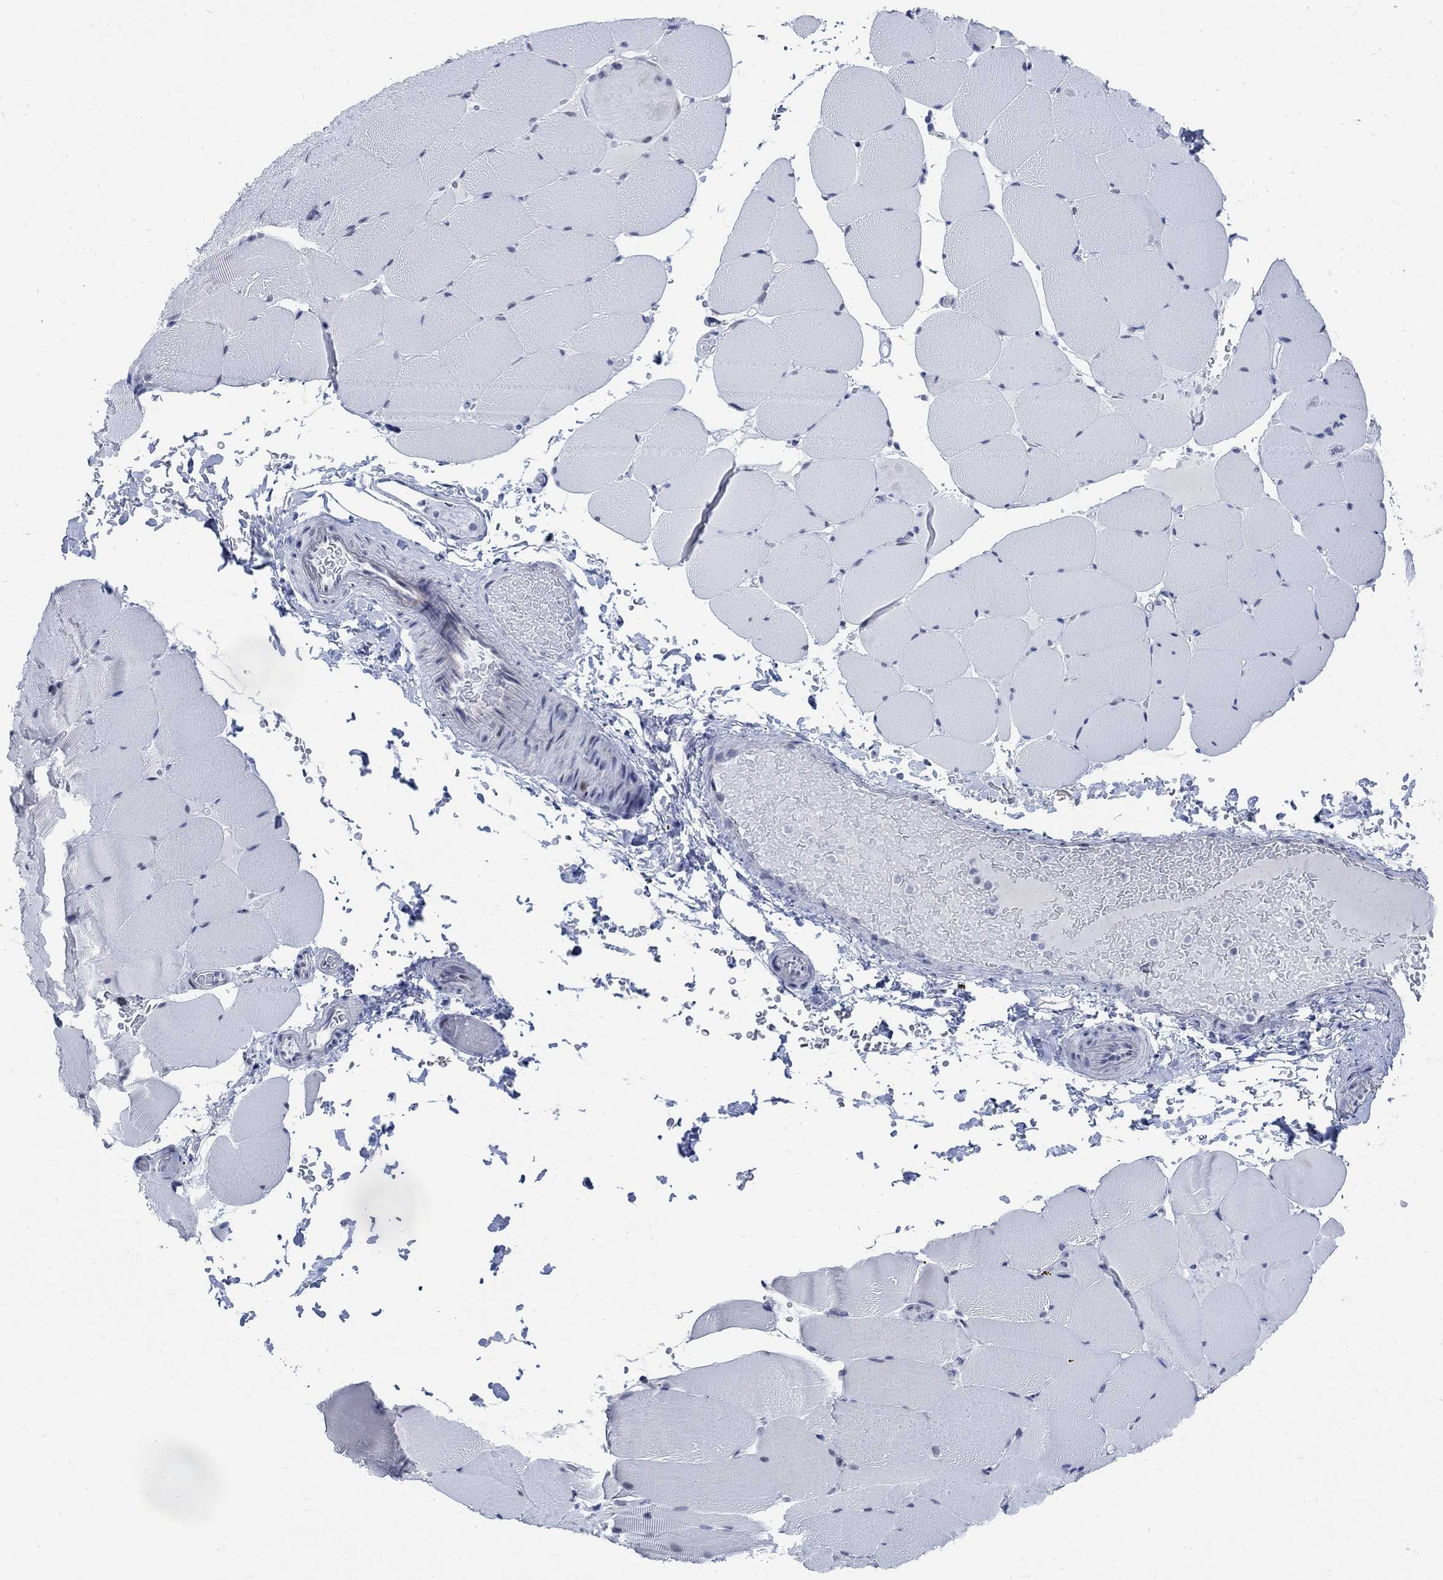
{"staining": {"intensity": "negative", "quantity": "none", "location": "none"}, "tissue": "skeletal muscle", "cell_type": "Myocytes", "image_type": "normal", "snomed": [{"axis": "morphology", "description": "Normal tissue, NOS"}, {"axis": "topography", "description": "Skeletal muscle"}], "caption": "High power microscopy micrograph of an immunohistochemistry (IHC) image of unremarkable skeletal muscle, revealing no significant expression in myocytes.", "gene": "DLK1", "patient": {"sex": "female", "age": 37}}